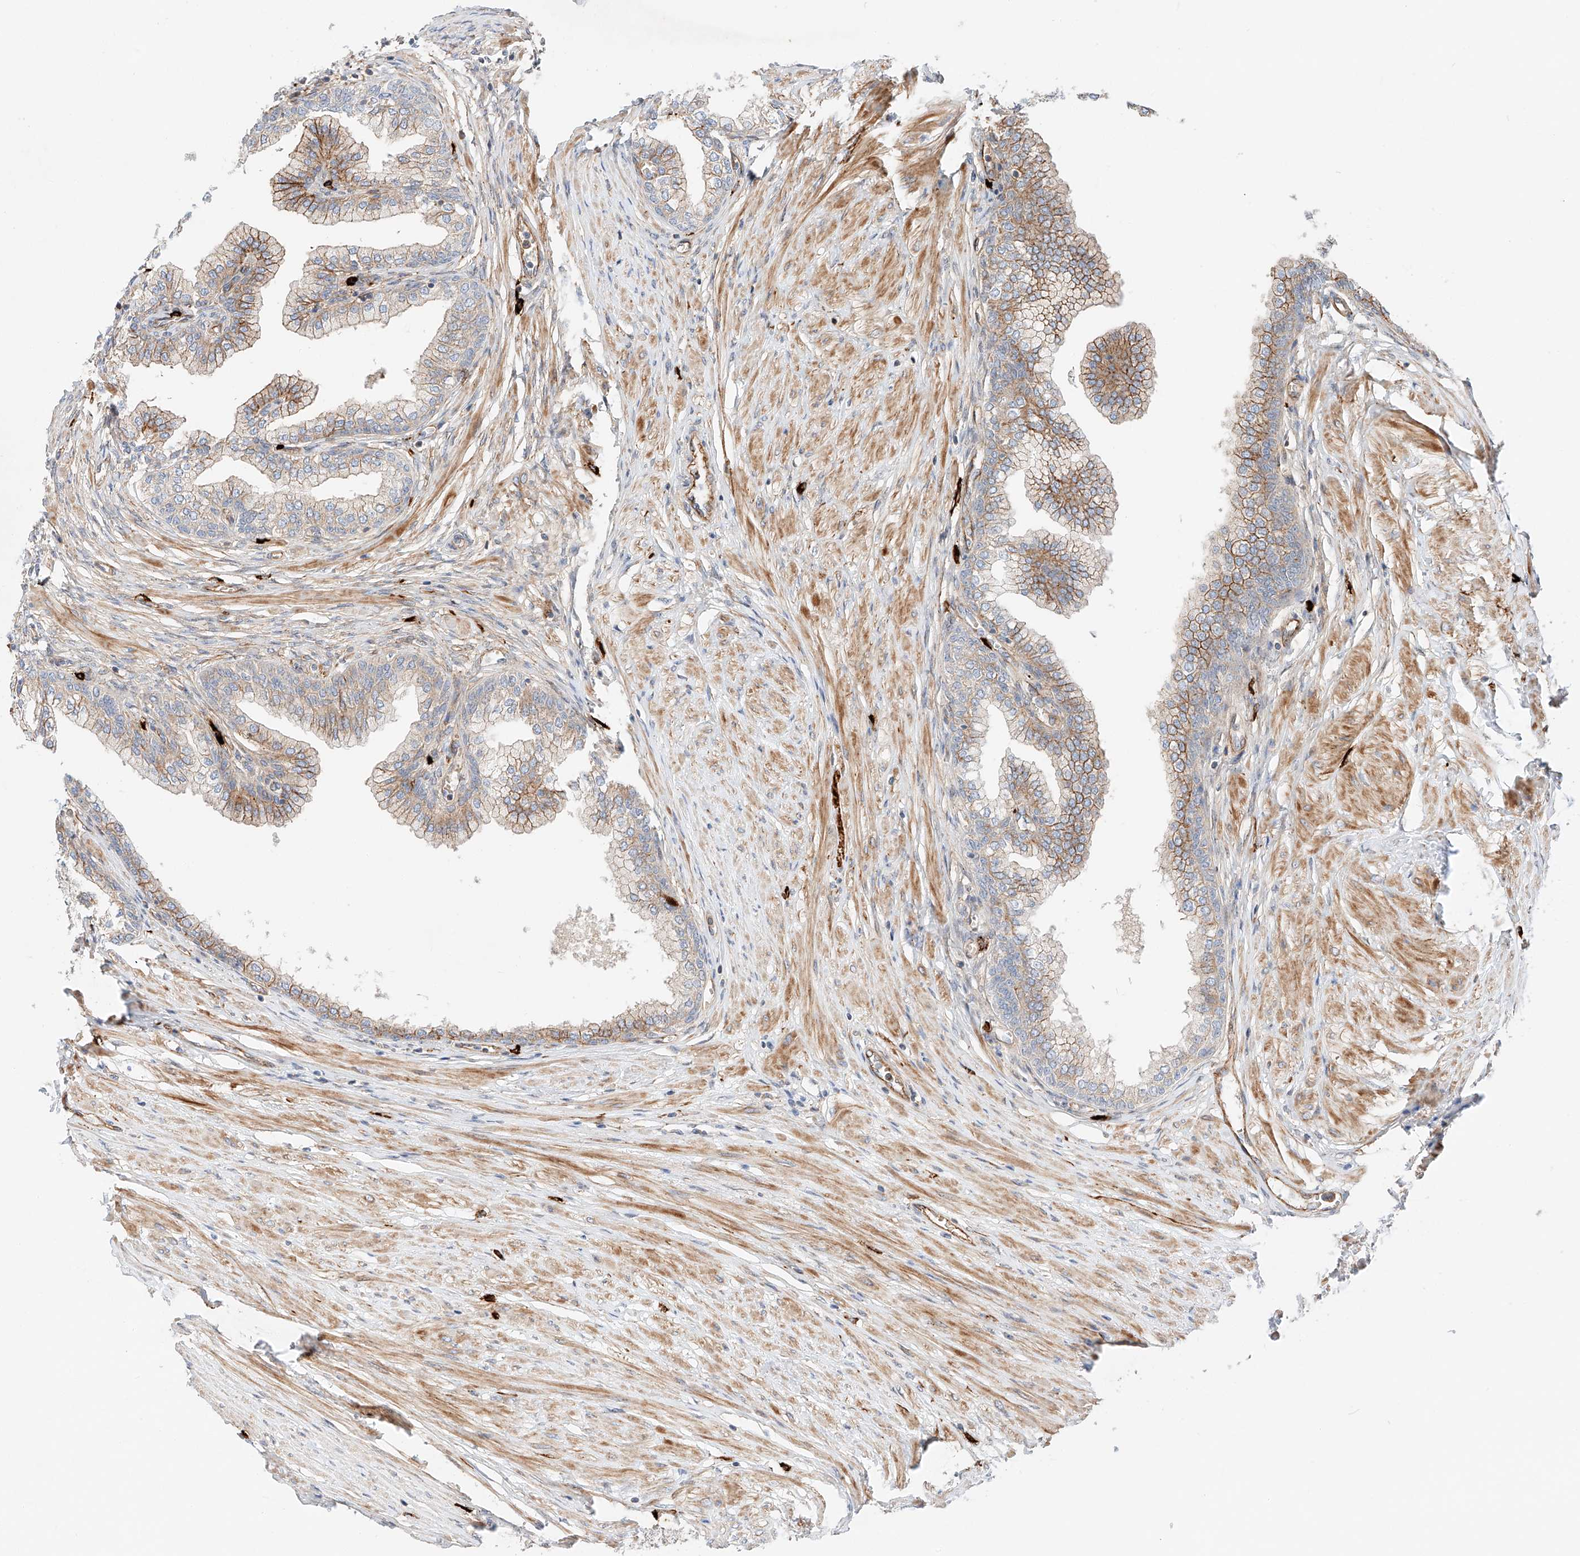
{"staining": {"intensity": "moderate", "quantity": "25%-75%", "location": "cytoplasmic/membranous"}, "tissue": "prostate", "cell_type": "Glandular cells", "image_type": "normal", "snomed": [{"axis": "morphology", "description": "Normal tissue, NOS"}, {"axis": "morphology", "description": "Urothelial carcinoma, Low grade"}, {"axis": "topography", "description": "Urinary bladder"}, {"axis": "topography", "description": "Prostate"}], "caption": "Immunohistochemistry image of normal human prostate stained for a protein (brown), which exhibits medium levels of moderate cytoplasmic/membranous expression in approximately 25%-75% of glandular cells.", "gene": "MINDY4", "patient": {"sex": "male", "age": 60}}